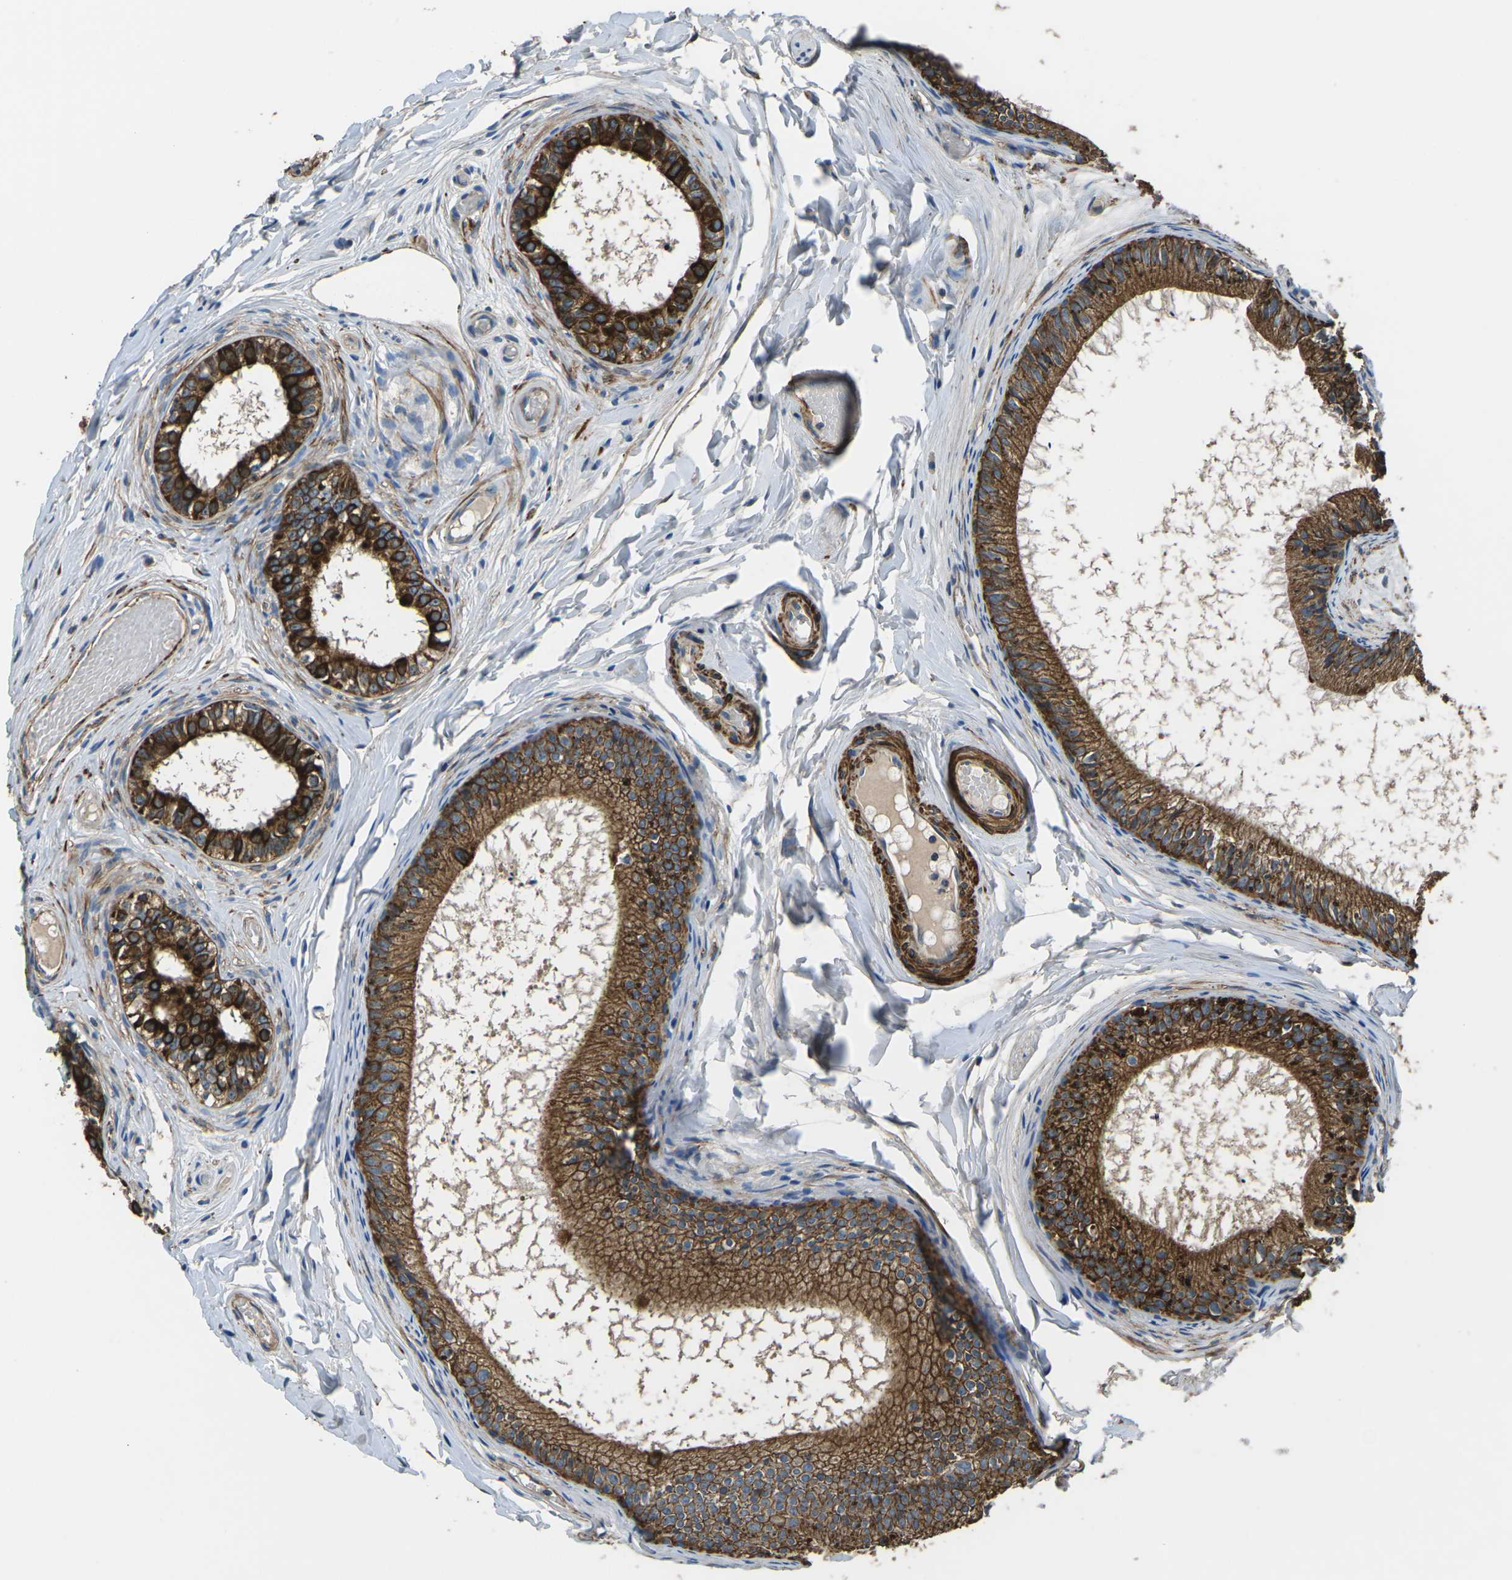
{"staining": {"intensity": "strong", "quantity": ">75%", "location": "cytoplasmic/membranous"}, "tissue": "epididymis", "cell_type": "Glandular cells", "image_type": "normal", "snomed": [{"axis": "morphology", "description": "Normal tissue, NOS"}, {"axis": "topography", "description": "Epididymis"}], "caption": "A high-resolution image shows immunohistochemistry (IHC) staining of benign epididymis, which shows strong cytoplasmic/membranous staining in about >75% of glandular cells. (DAB (3,3'-diaminobenzidine) = brown stain, brightfield microscopy at high magnification).", "gene": "KCNJ15", "patient": {"sex": "male", "age": 46}}